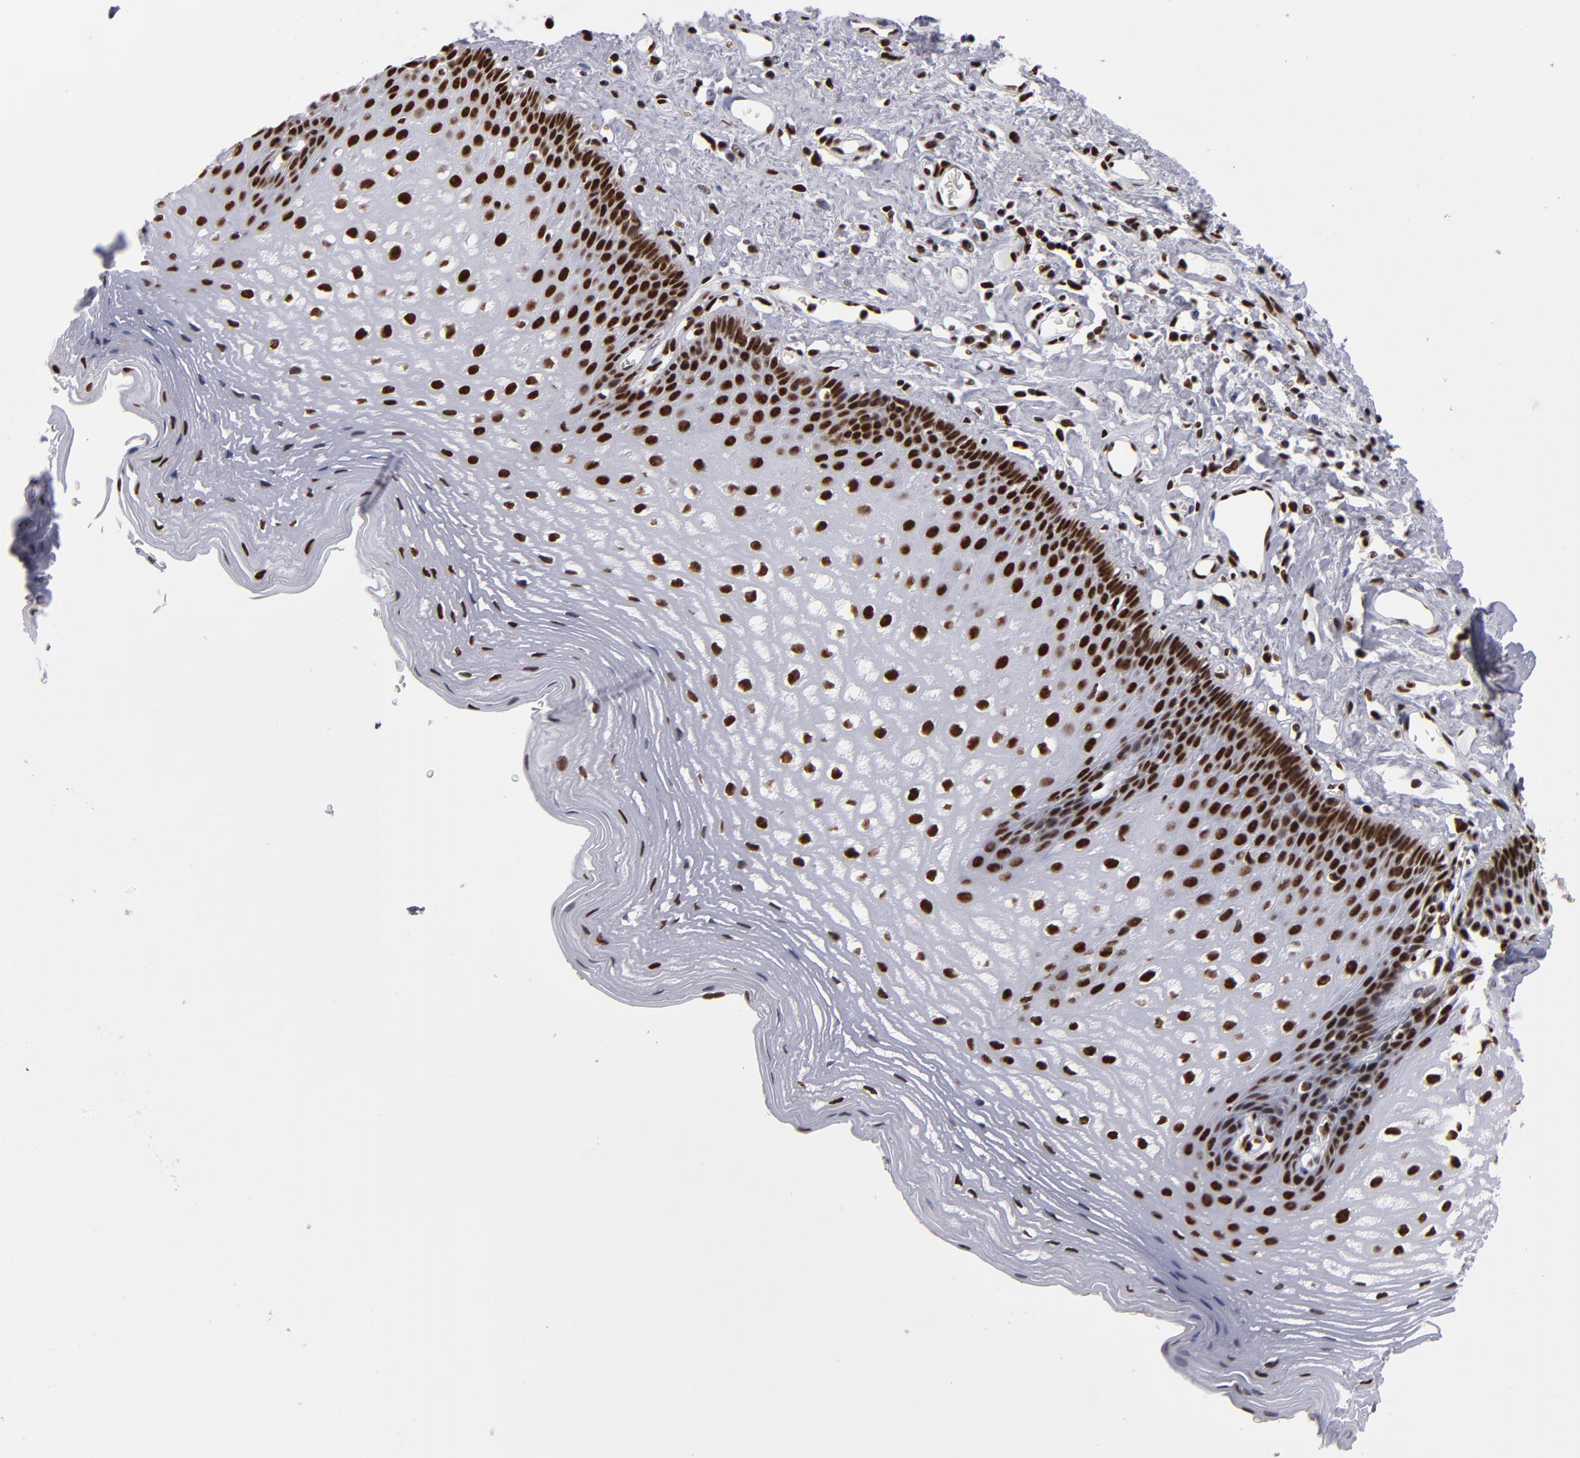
{"staining": {"intensity": "strong", "quantity": ">75%", "location": "nuclear"}, "tissue": "esophagus", "cell_type": "Squamous epithelial cells", "image_type": "normal", "snomed": [{"axis": "morphology", "description": "Normal tissue, NOS"}, {"axis": "topography", "description": "Esophagus"}], "caption": "Protein expression analysis of unremarkable human esophagus reveals strong nuclear expression in about >75% of squamous epithelial cells.", "gene": "MRE11", "patient": {"sex": "female", "age": 70}}